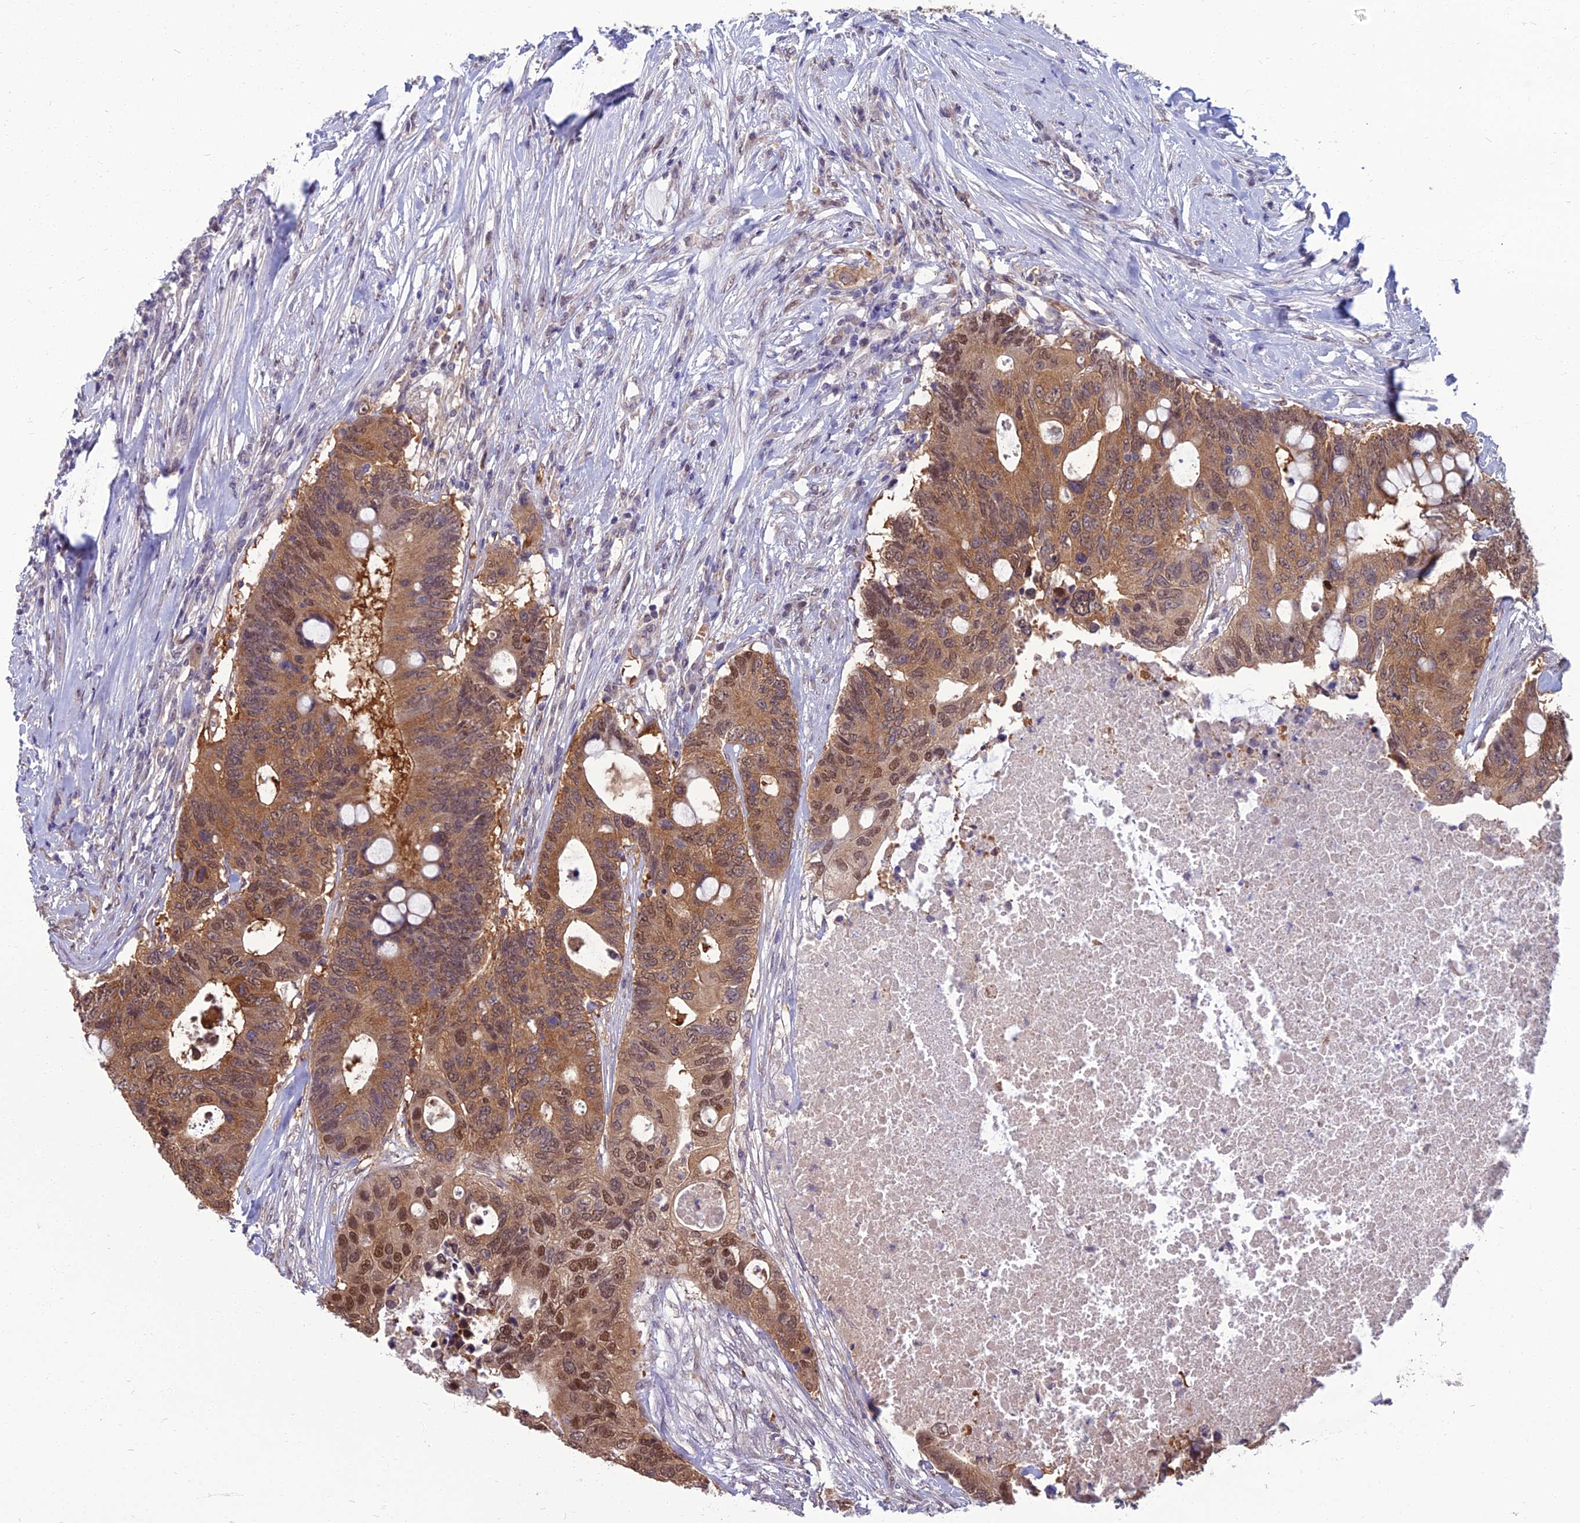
{"staining": {"intensity": "moderate", "quantity": ">75%", "location": "cytoplasmic/membranous,nuclear"}, "tissue": "colorectal cancer", "cell_type": "Tumor cells", "image_type": "cancer", "snomed": [{"axis": "morphology", "description": "Adenocarcinoma, NOS"}, {"axis": "topography", "description": "Colon"}], "caption": "Immunohistochemistry of human colorectal adenocarcinoma reveals medium levels of moderate cytoplasmic/membranous and nuclear expression in about >75% of tumor cells.", "gene": "NR4A3", "patient": {"sex": "male", "age": 71}}